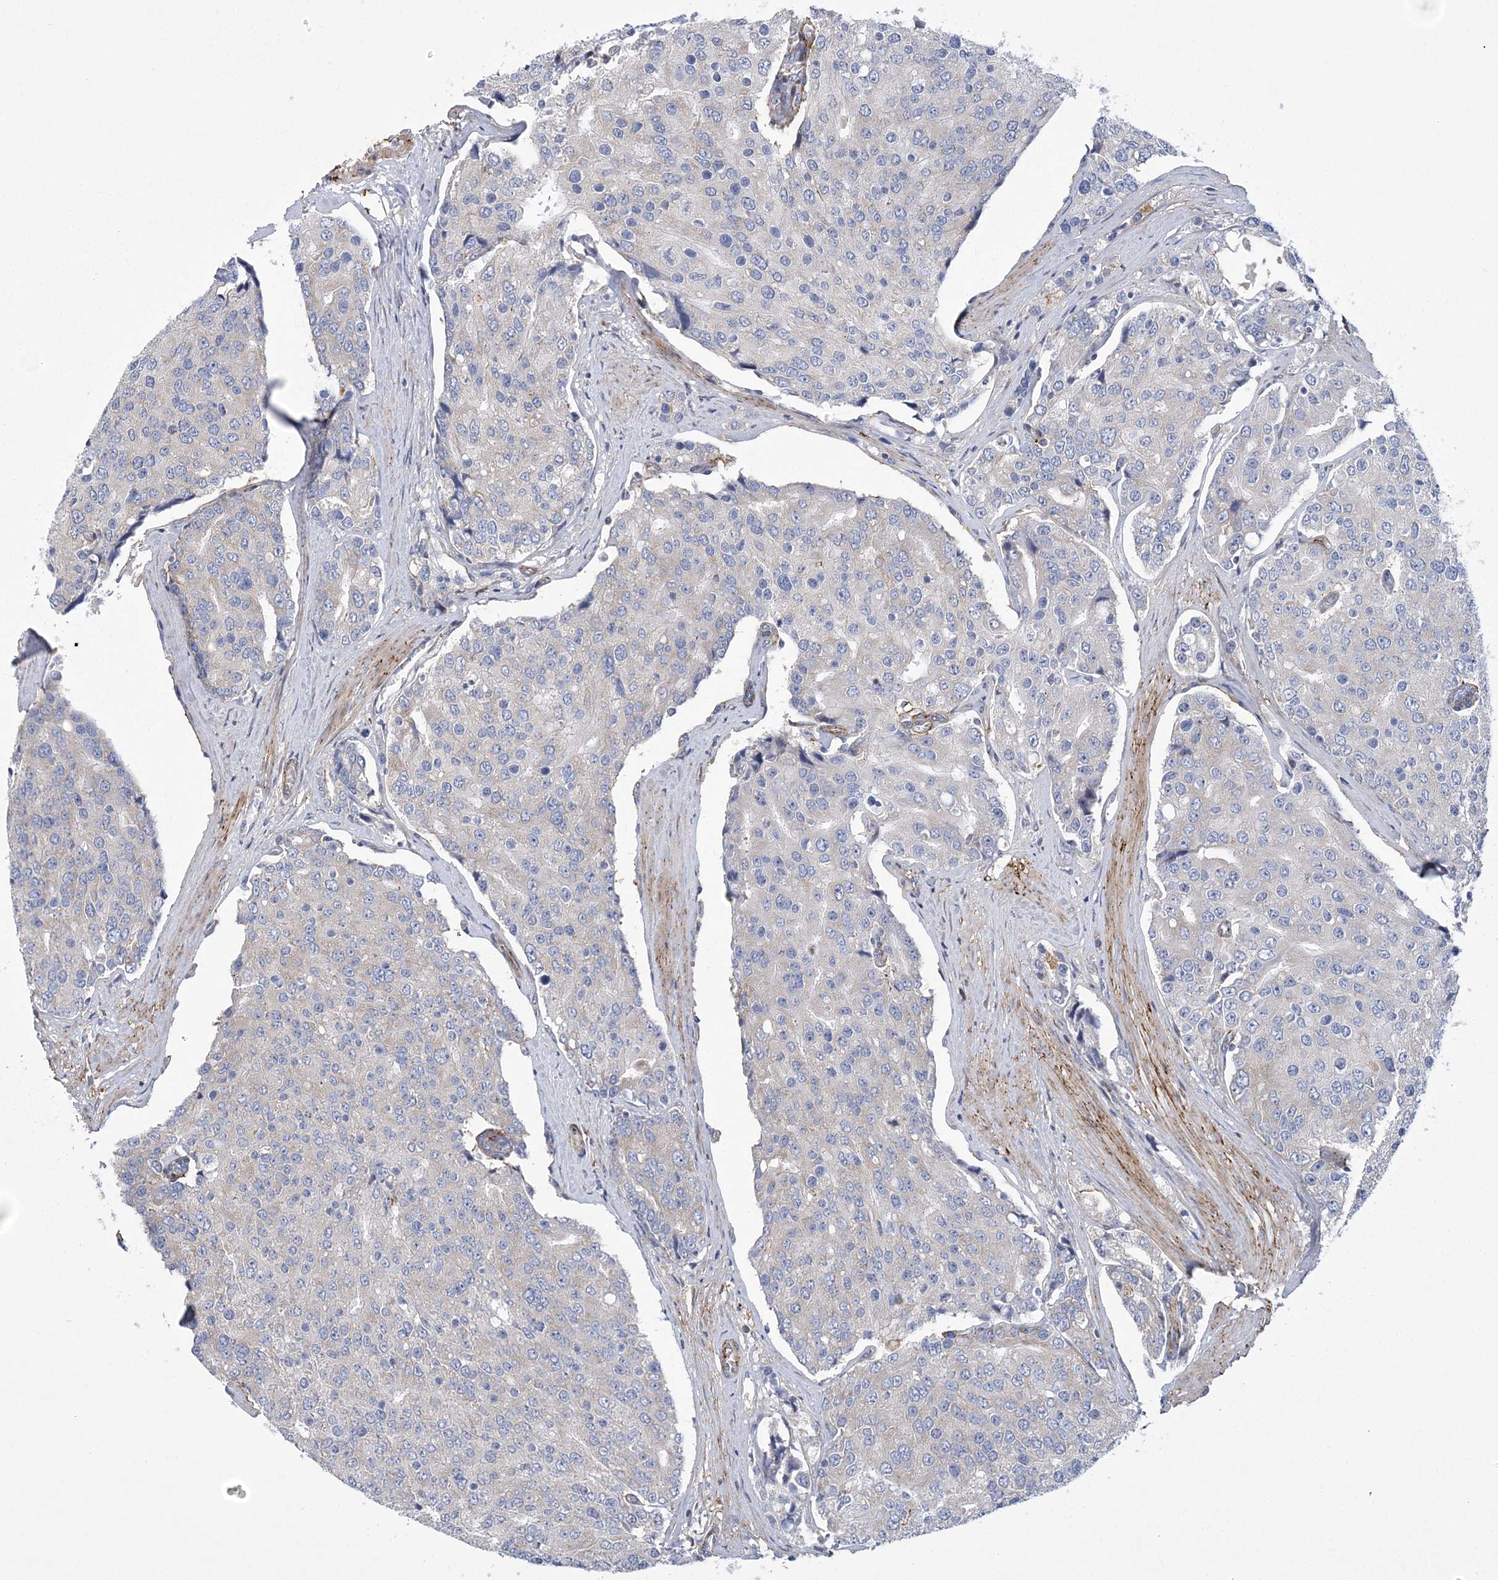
{"staining": {"intensity": "negative", "quantity": "none", "location": "none"}, "tissue": "prostate cancer", "cell_type": "Tumor cells", "image_type": "cancer", "snomed": [{"axis": "morphology", "description": "Adenocarcinoma, High grade"}, {"axis": "topography", "description": "Prostate"}], "caption": "Immunohistochemistry (IHC) of human prostate cancer (high-grade adenocarcinoma) demonstrates no staining in tumor cells.", "gene": "ARSJ", "patient": {"sex": "male", "age": 50}}